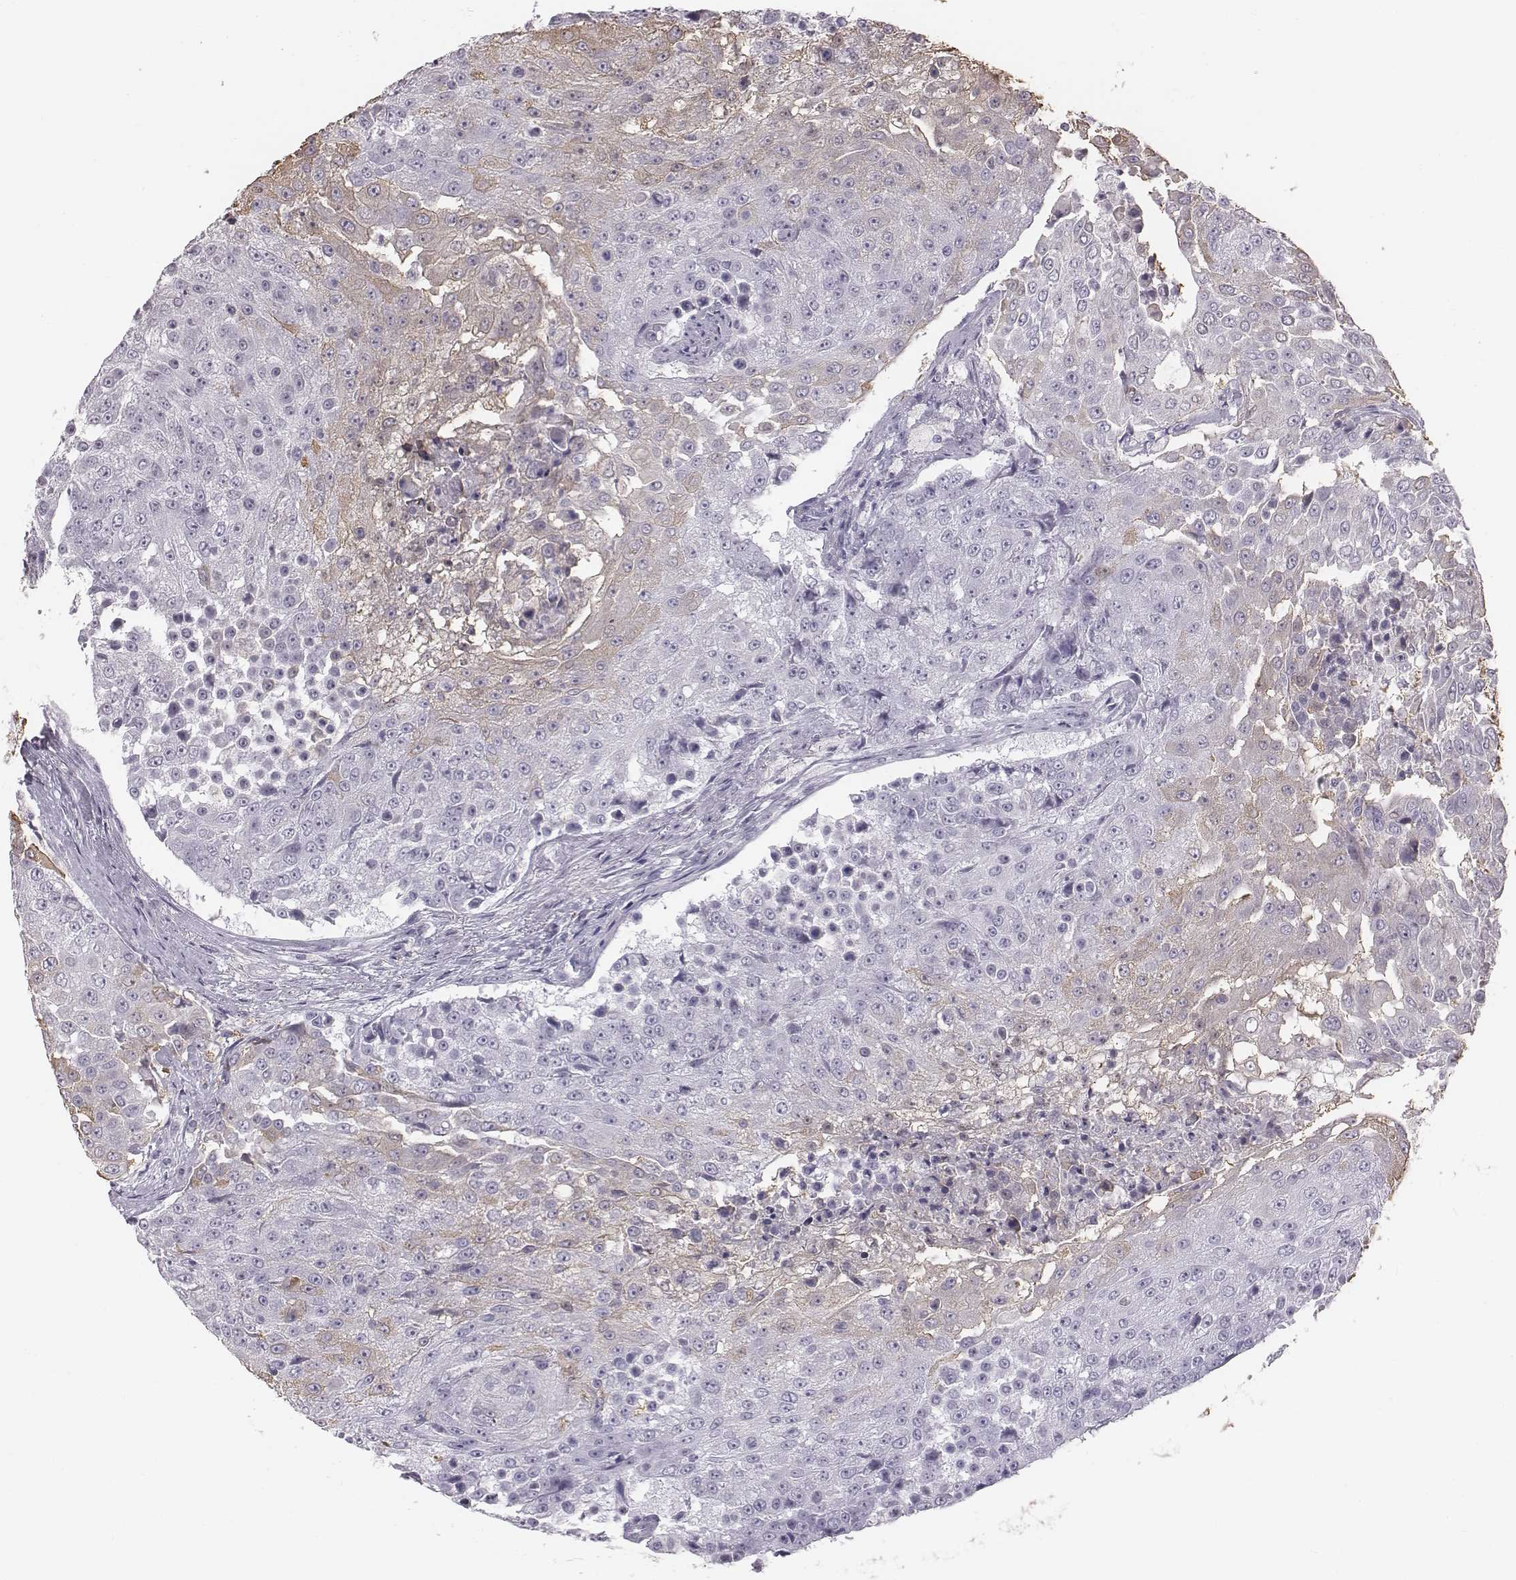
{"staining": {"intensity": "weak", "quantity": "<25%", "location": "cytoplasmic/membranous"}, "tissue": "urothelial cancer", "cell_type": "Tumor cells", "image_type": "cancer", "snomed": [{"axis": "morphology", "description": "Urothelial carcinoma, High grade"}, {"axis": "topography", "description": "Urinary bladder"}], "caption": "Immunohistochemistry of human urothelial cancer exhibits no positivity in tumor cells. (Brightfield microscopy of DAB IHC at high magnification).", "gene": "C6orf58", "patient": {"sex": "female", "age": 63}}